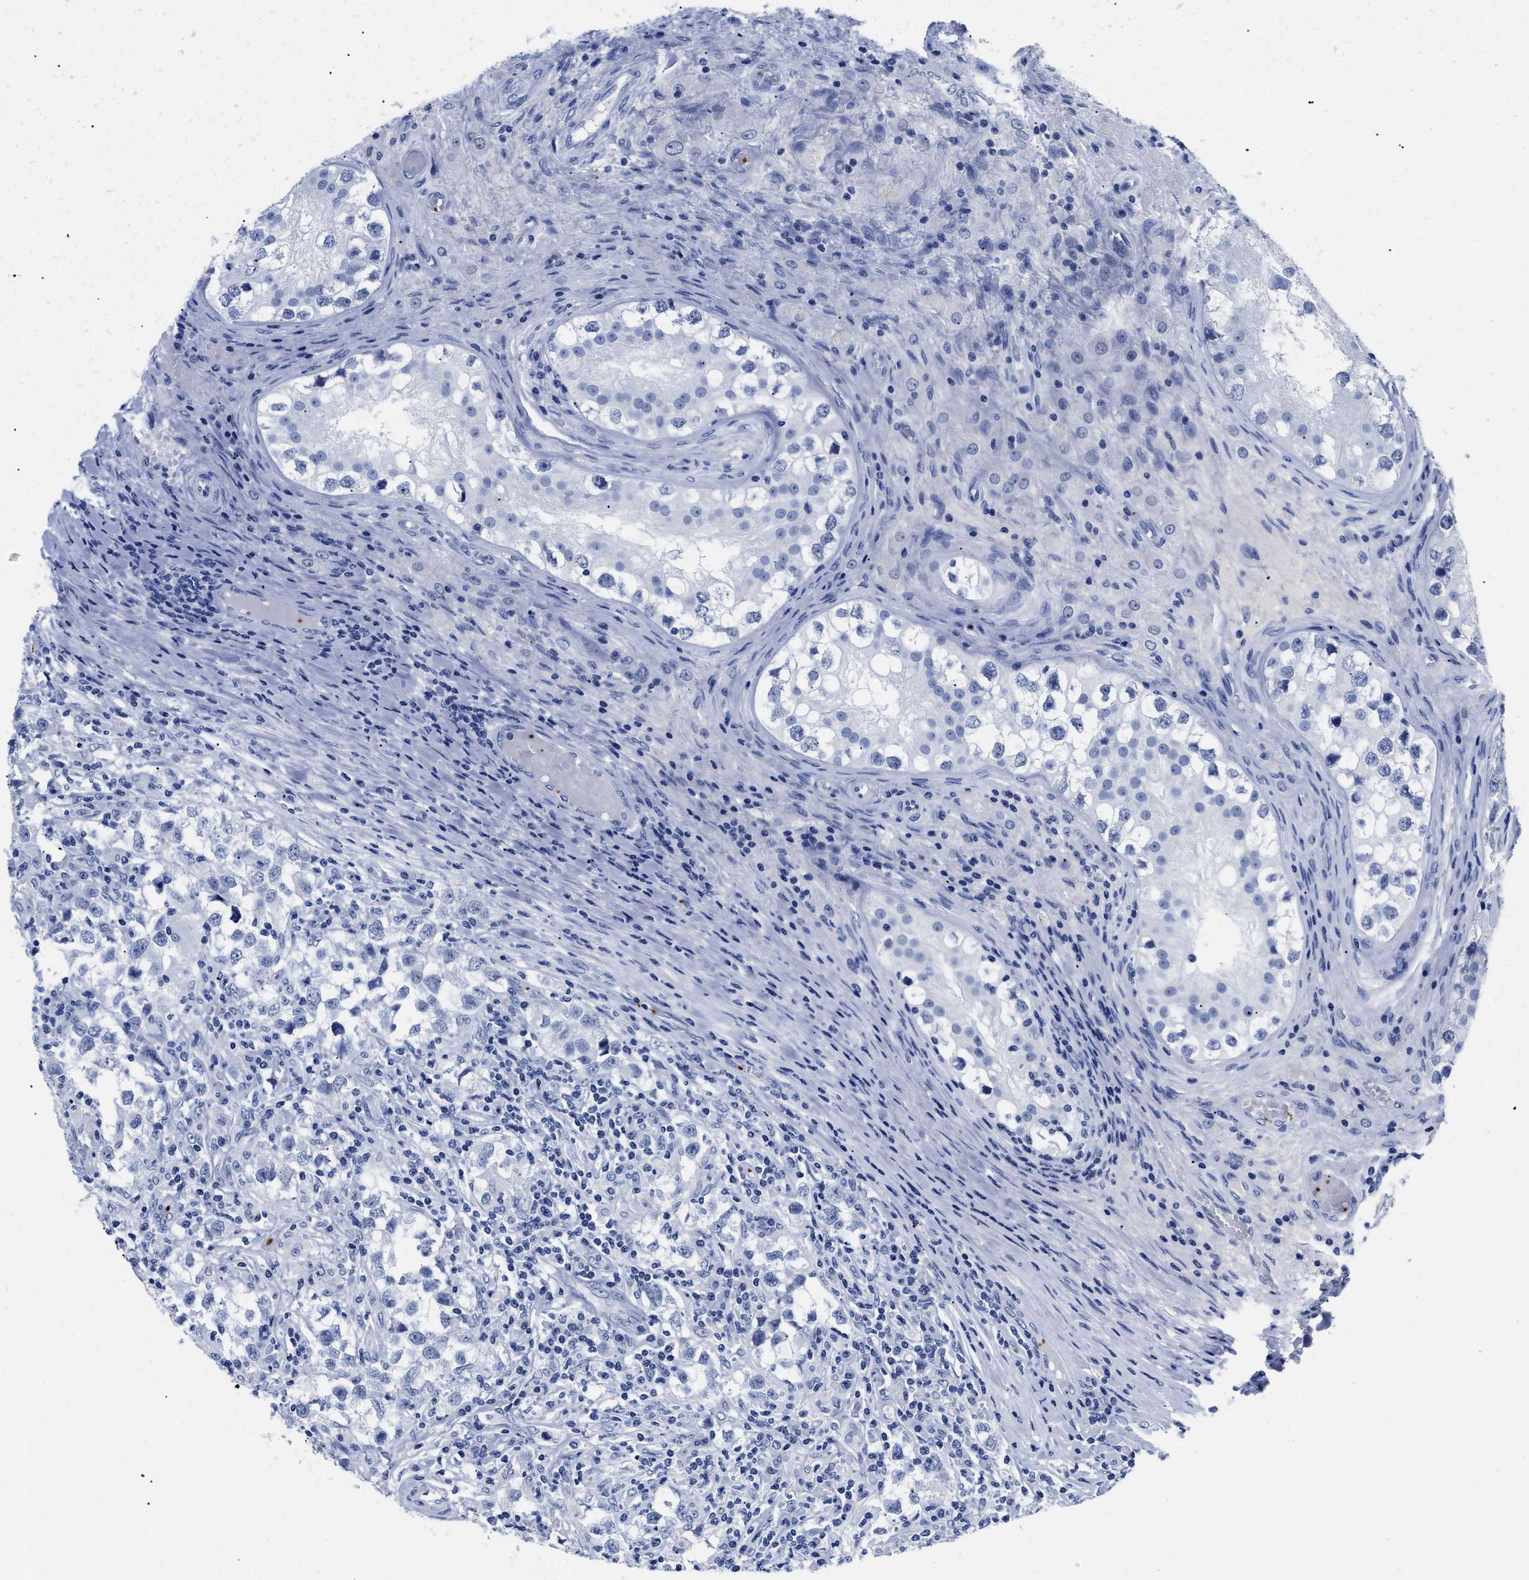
{"staining": {"intensity": "negative", "quantity": "none", "location": "none"}, "tissue": "testis cancer", "cell_type": "Tumor cells", "image_type": "cancer", "snomed": [{"axis": "morphology", "description": "Carcinoma, Embryonal, NOS"}, {"axis": "topography", "description": "Testis"}], "caption": "DAB immunohistochemical staining of testis embryonal carcinoma exhibits no significant positivity in tumor cells.", "gene": "TREML1", "patient": {"sex": "male", "age": 21}}